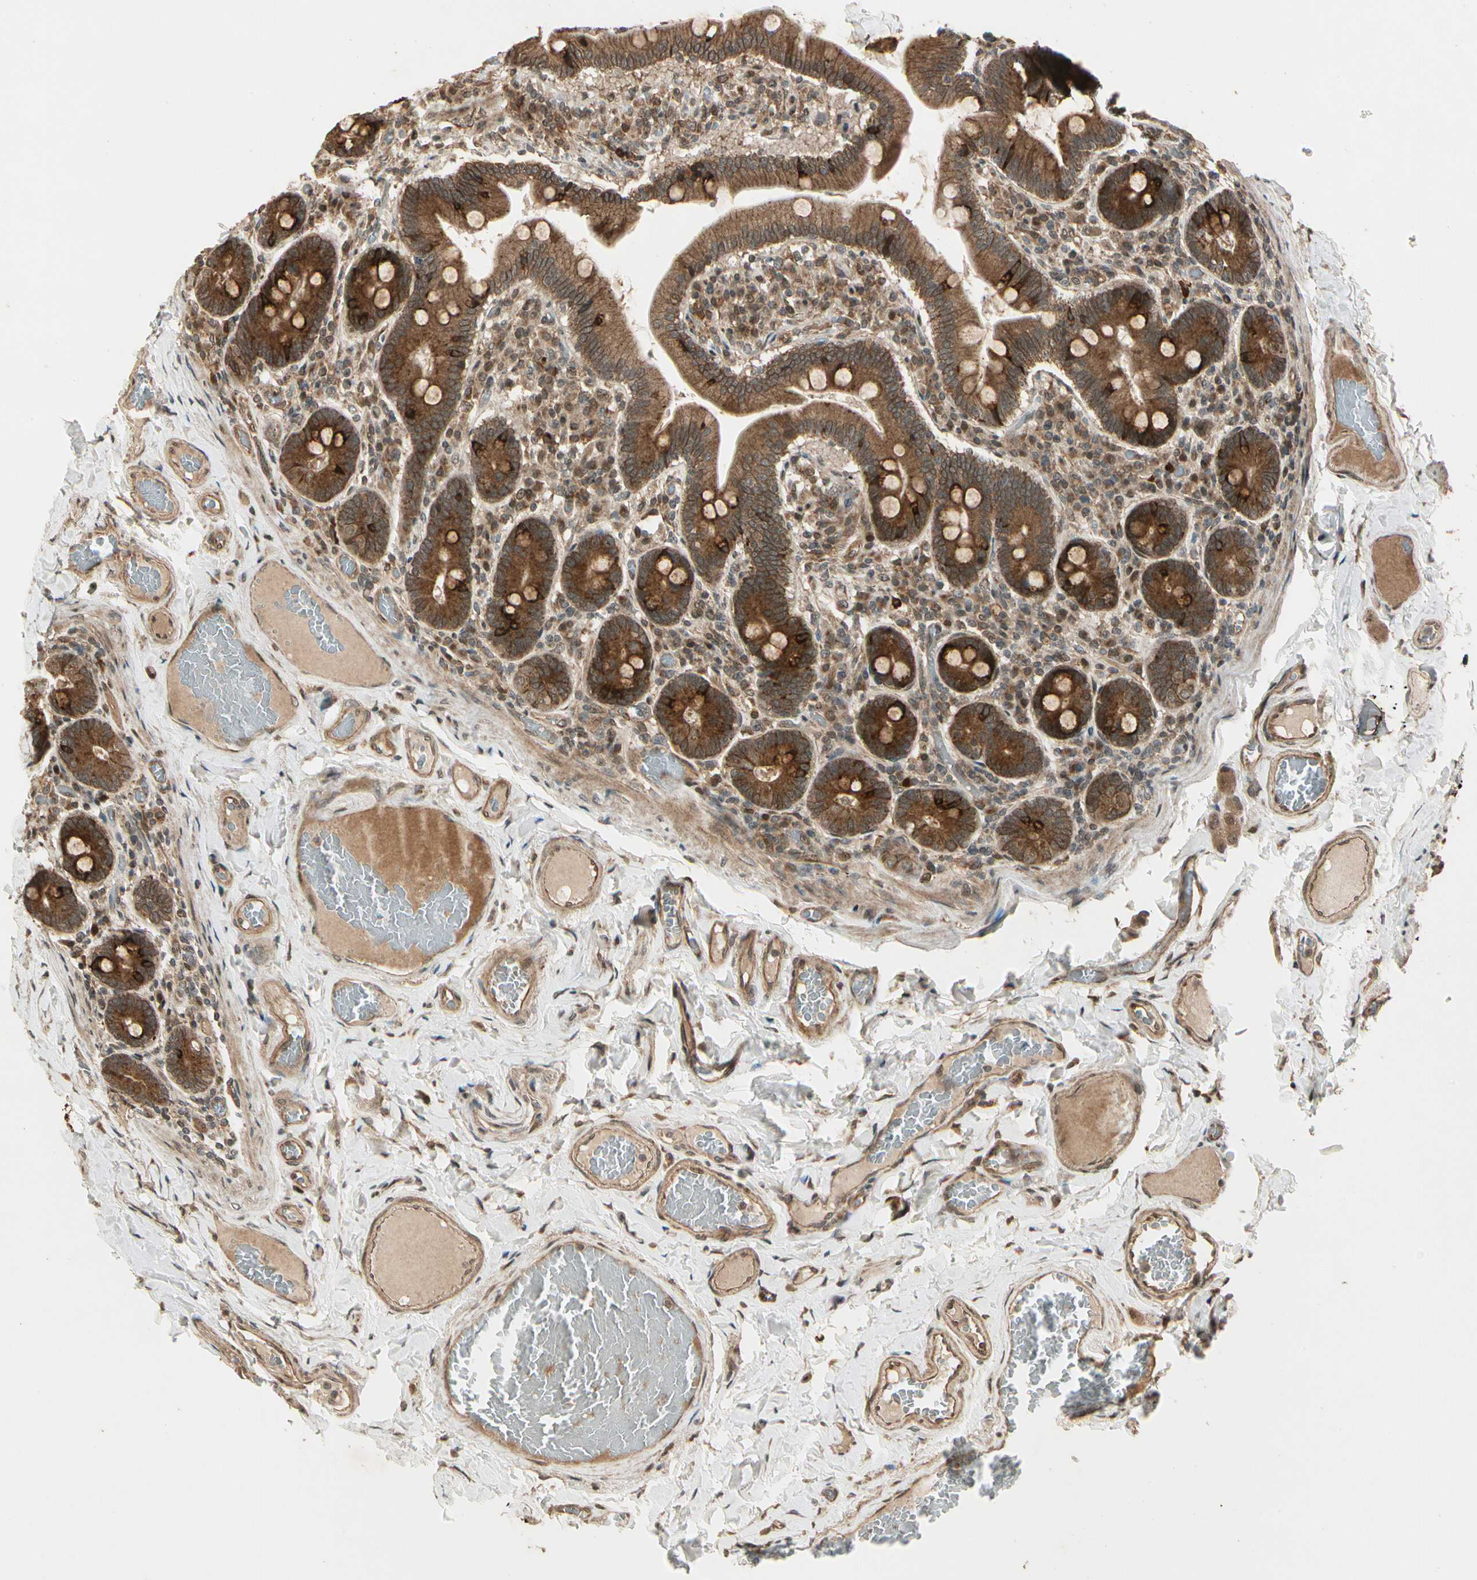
{"staining": {"intensity": "strong", "quantity": ">75%", "location": "cytoplasmic/membranous"}, "tissue": "duodenum", "cell_type": "Glandular cells", "image_type": "normal", "snomed": [{"axis": "morphology", "description": "Normal tissue, NOS"}, {"axis": "topography", "description": "Duodenum"}], "caption": "A brown stain labels strong cytoplasmic/membranous staining of a protein in glandular cells of unremarkable duodenum. (IHC, brightfield microscopy, high magnification).", "gene": "GLUL", "patient": {"sex": "male", "age": 66}}